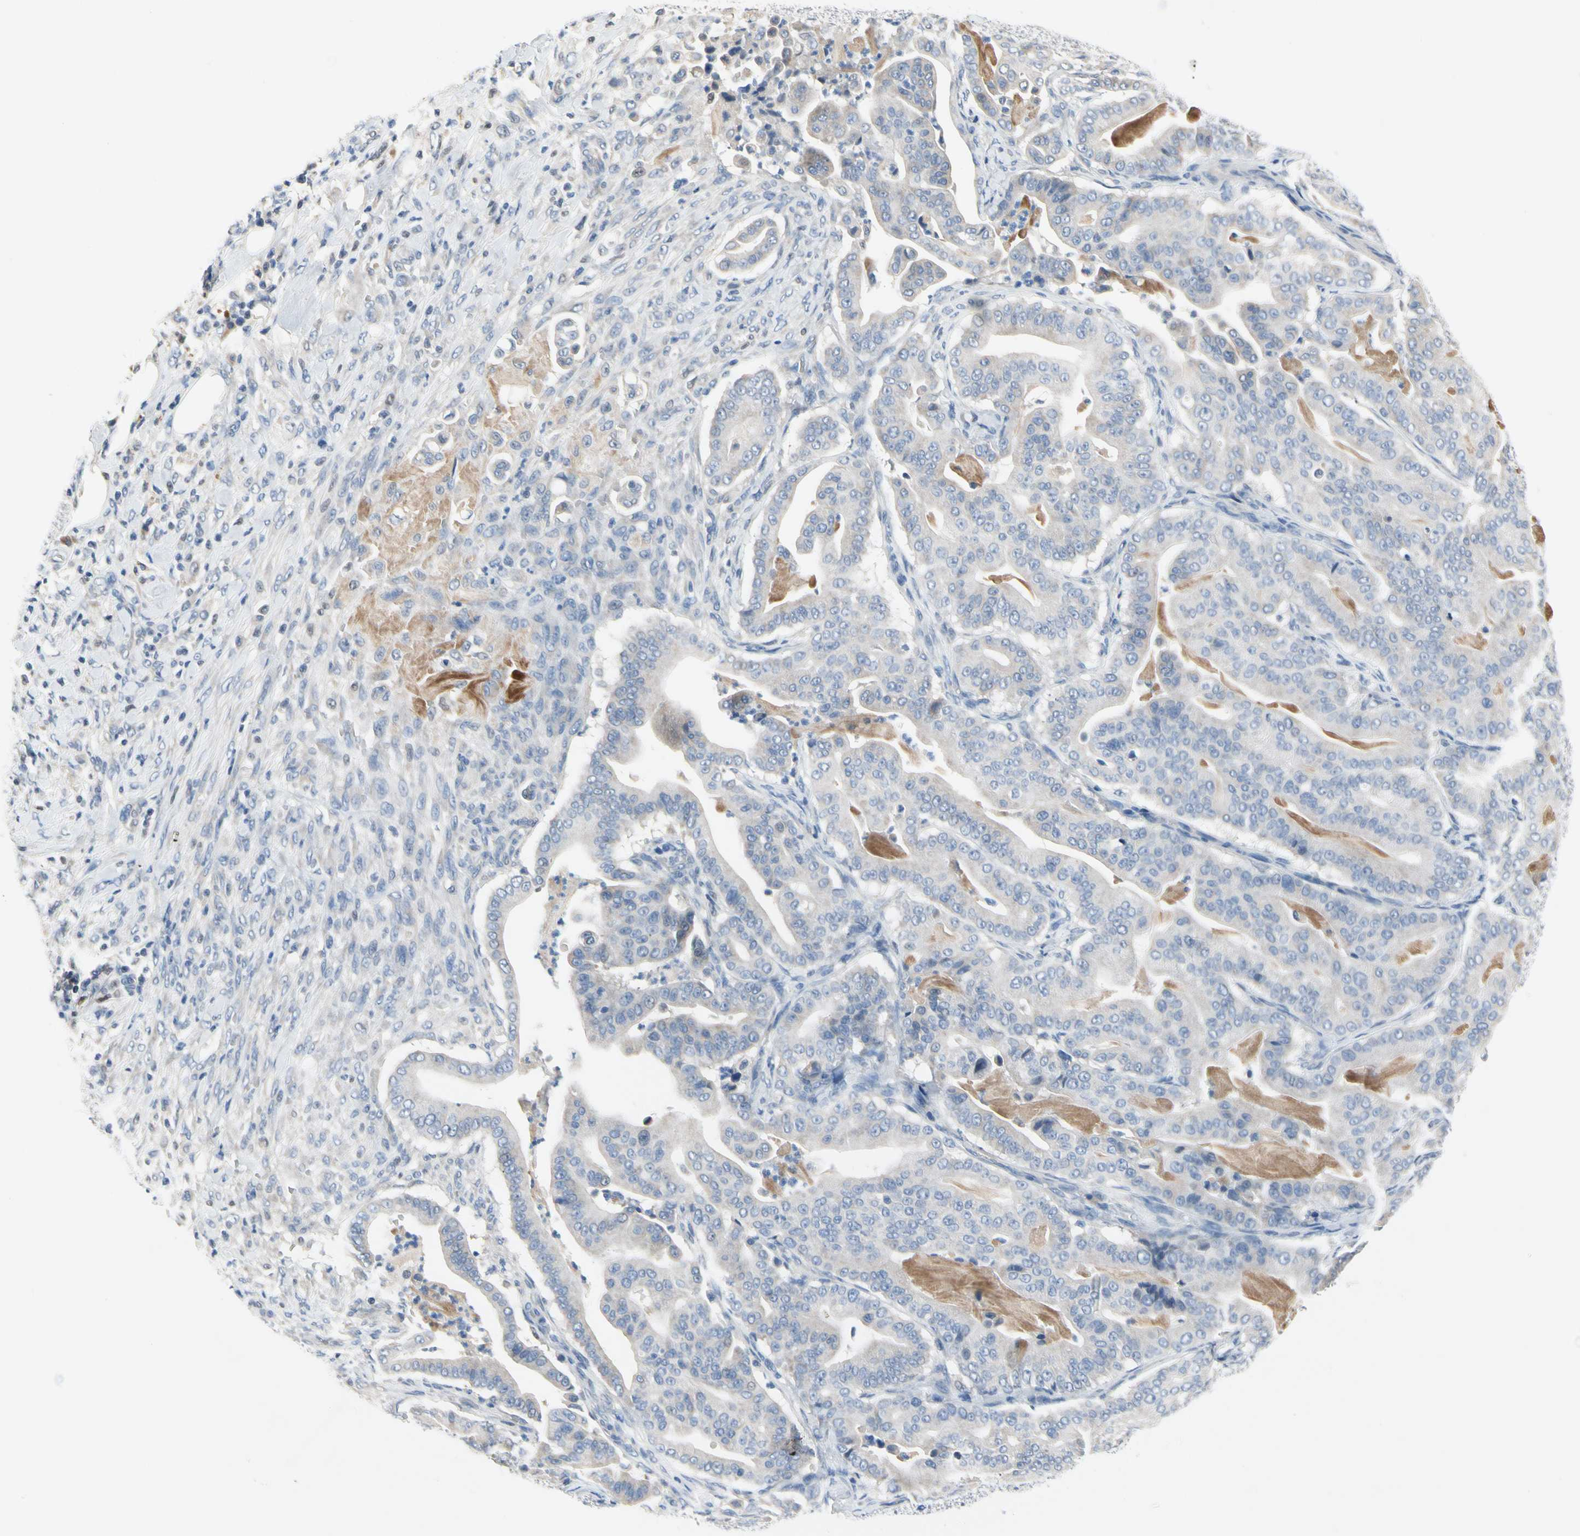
{"staining": {"intensity": "negative", "quantity": "none", "location": "none"}, "tissue": "pancreatic cancer", "cell_type": "Tumor cells", "image_type": "cancer", "snomed": [{"axis": "morphology", "description": "Adenocarcinoma, NOS"}, {"axis": "topography", "description": "Pancreas"}], "caption": "A photomicrograph of human pancreatic adenocarcinoma is negative for staining in tumor cells.", "gene": "ECRG4", "patient": {"sex": "male", "age": 63}}